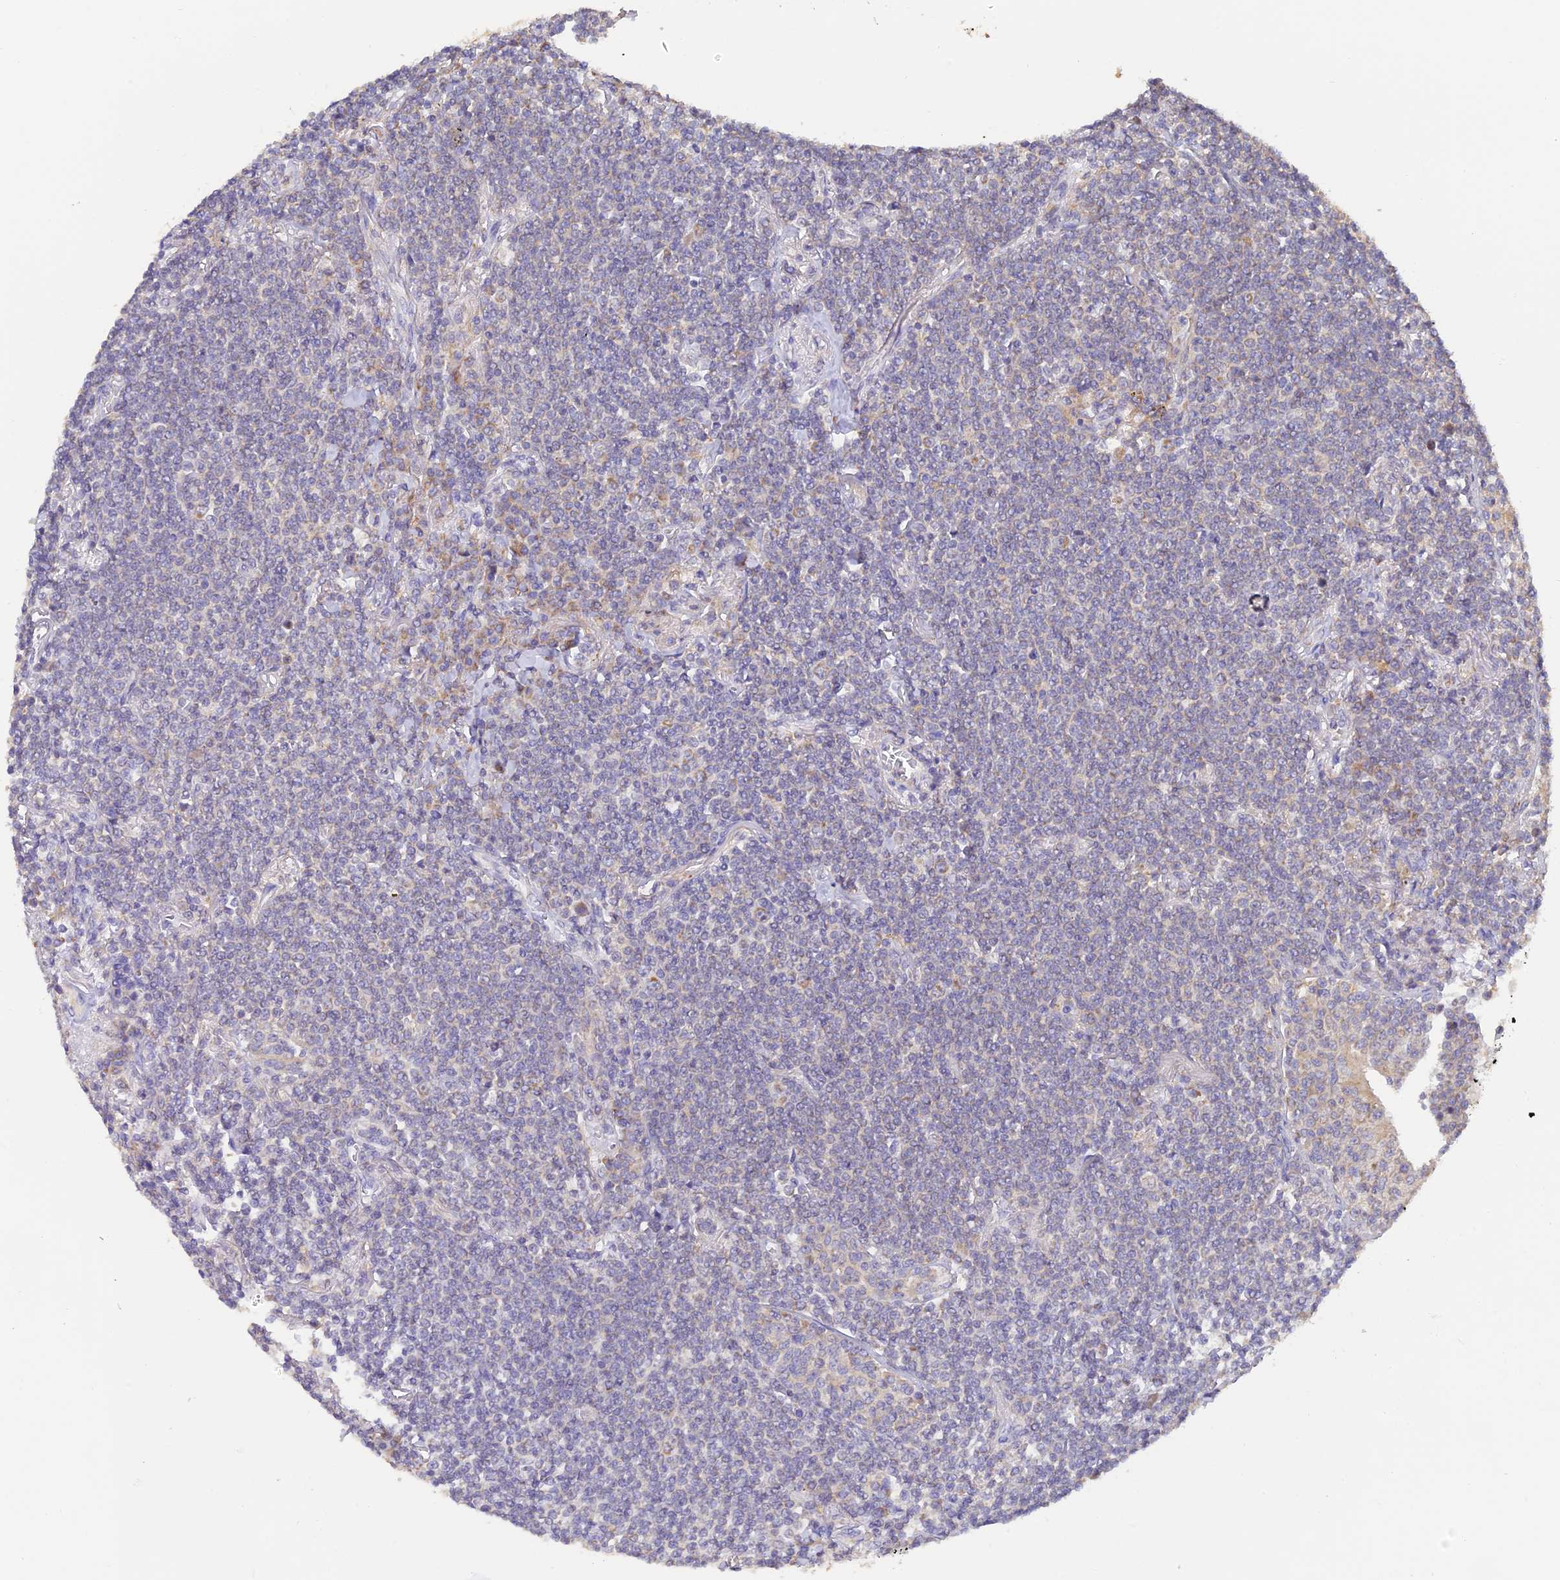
{"staining": {"intensity": "negative", "quantity": "none", "location": "none"}, "tissue": "lymphoma", "cell_type": "Tumor cells", "image_type": "cancer", "snomed": [{"axis": "morphology", "description": "Malignant lymphoma, non-Hodgkin's type, Low grade"}, {"axis": "topography", "description": "Lung"}], "caption": "IHC of human malignant lymphoma, non-Hodgkin's type (low-grade) reveals no positivity in tumor cells. Nuclei are stained in blue.", "gene": "ARL8B", "patient": {"sex": "female", "age": 71}}